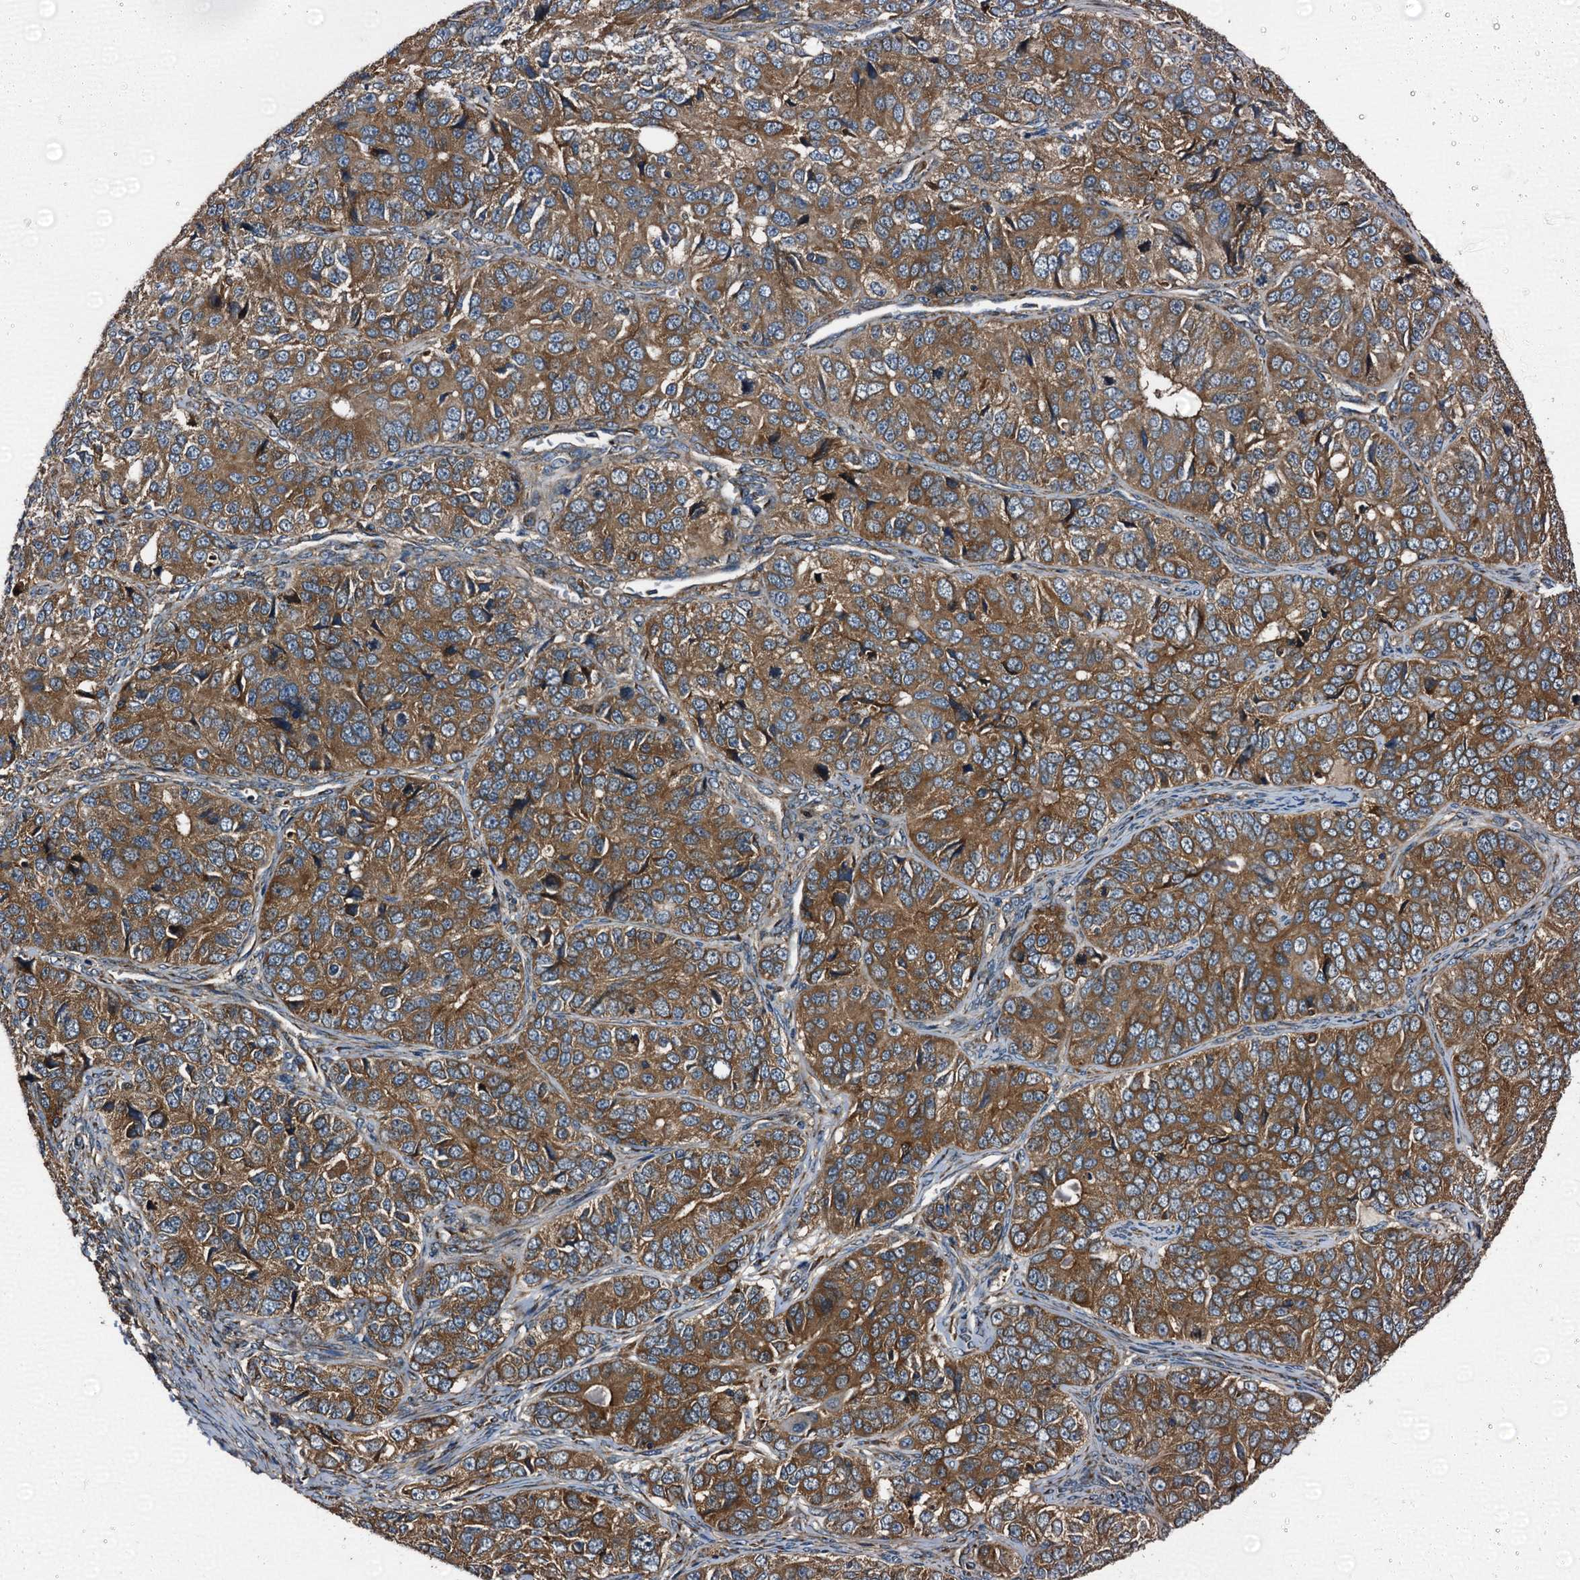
{"staining": {"intensity": "strong", "quantity": ">75%", "location": "cytoplasmic/membranous"}, "tissue": "ovarian cancer", "cell_type": "Tumor cells", "image_type": "cancer", "snomed": [{"axis": "morphology", "description": "Carcinoma, endometroid"}, {"axis": "topography", "description": "Ovary"}], "caption": "This is an image of immunohistochemistry (IHC) staining of endometroid carcinoma (ovarian), which shows strong staining in the cytoplasmic/membranous of tumor cells.", "gene": "PEX5", "patient": {"sex": "female", "age": 51}}